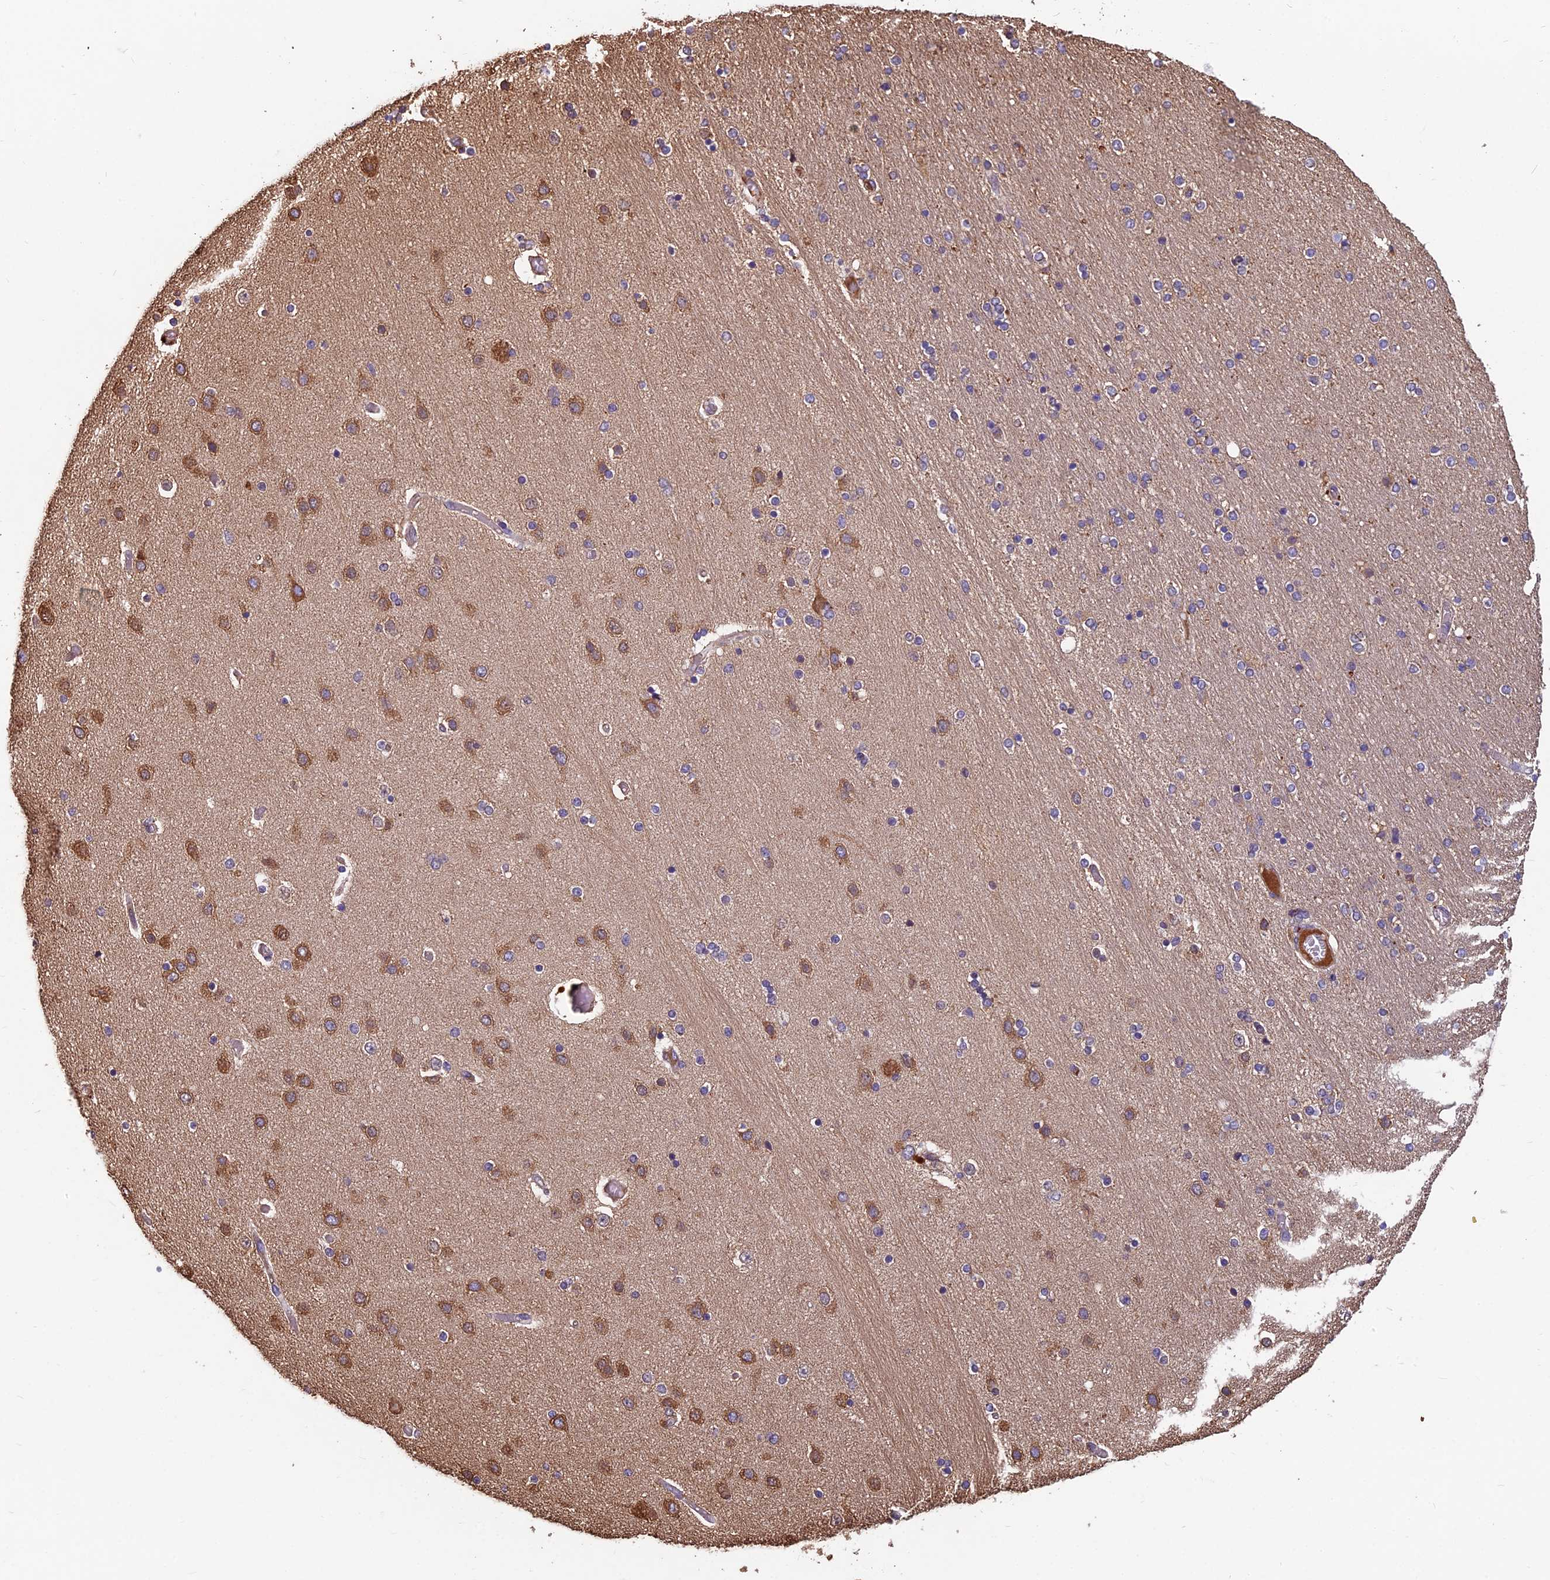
{"staining": {"intensity": "moderate", "quantity": "<25%", "location": "cytoplasmic/membranous"}, "tissue": "hippocampus", "cell_type": "Glial cells", "image_type": "normal", "snomed": [{"axis": "morphology", "description": "Normal tissue, NOS"}, {"axis": "topography", "description": "Hippocampus"}], "caption": "Immunohistochemical staining of benign hippocampus demonstrates low levels of moderate cytoplasmic/membranous positivity in about <25% of glial cells. (Brightfield microscopy of DAB IHC at high magnification).", "gene": "SPDL1", "patient": {"sex": "female", "age": 54}}